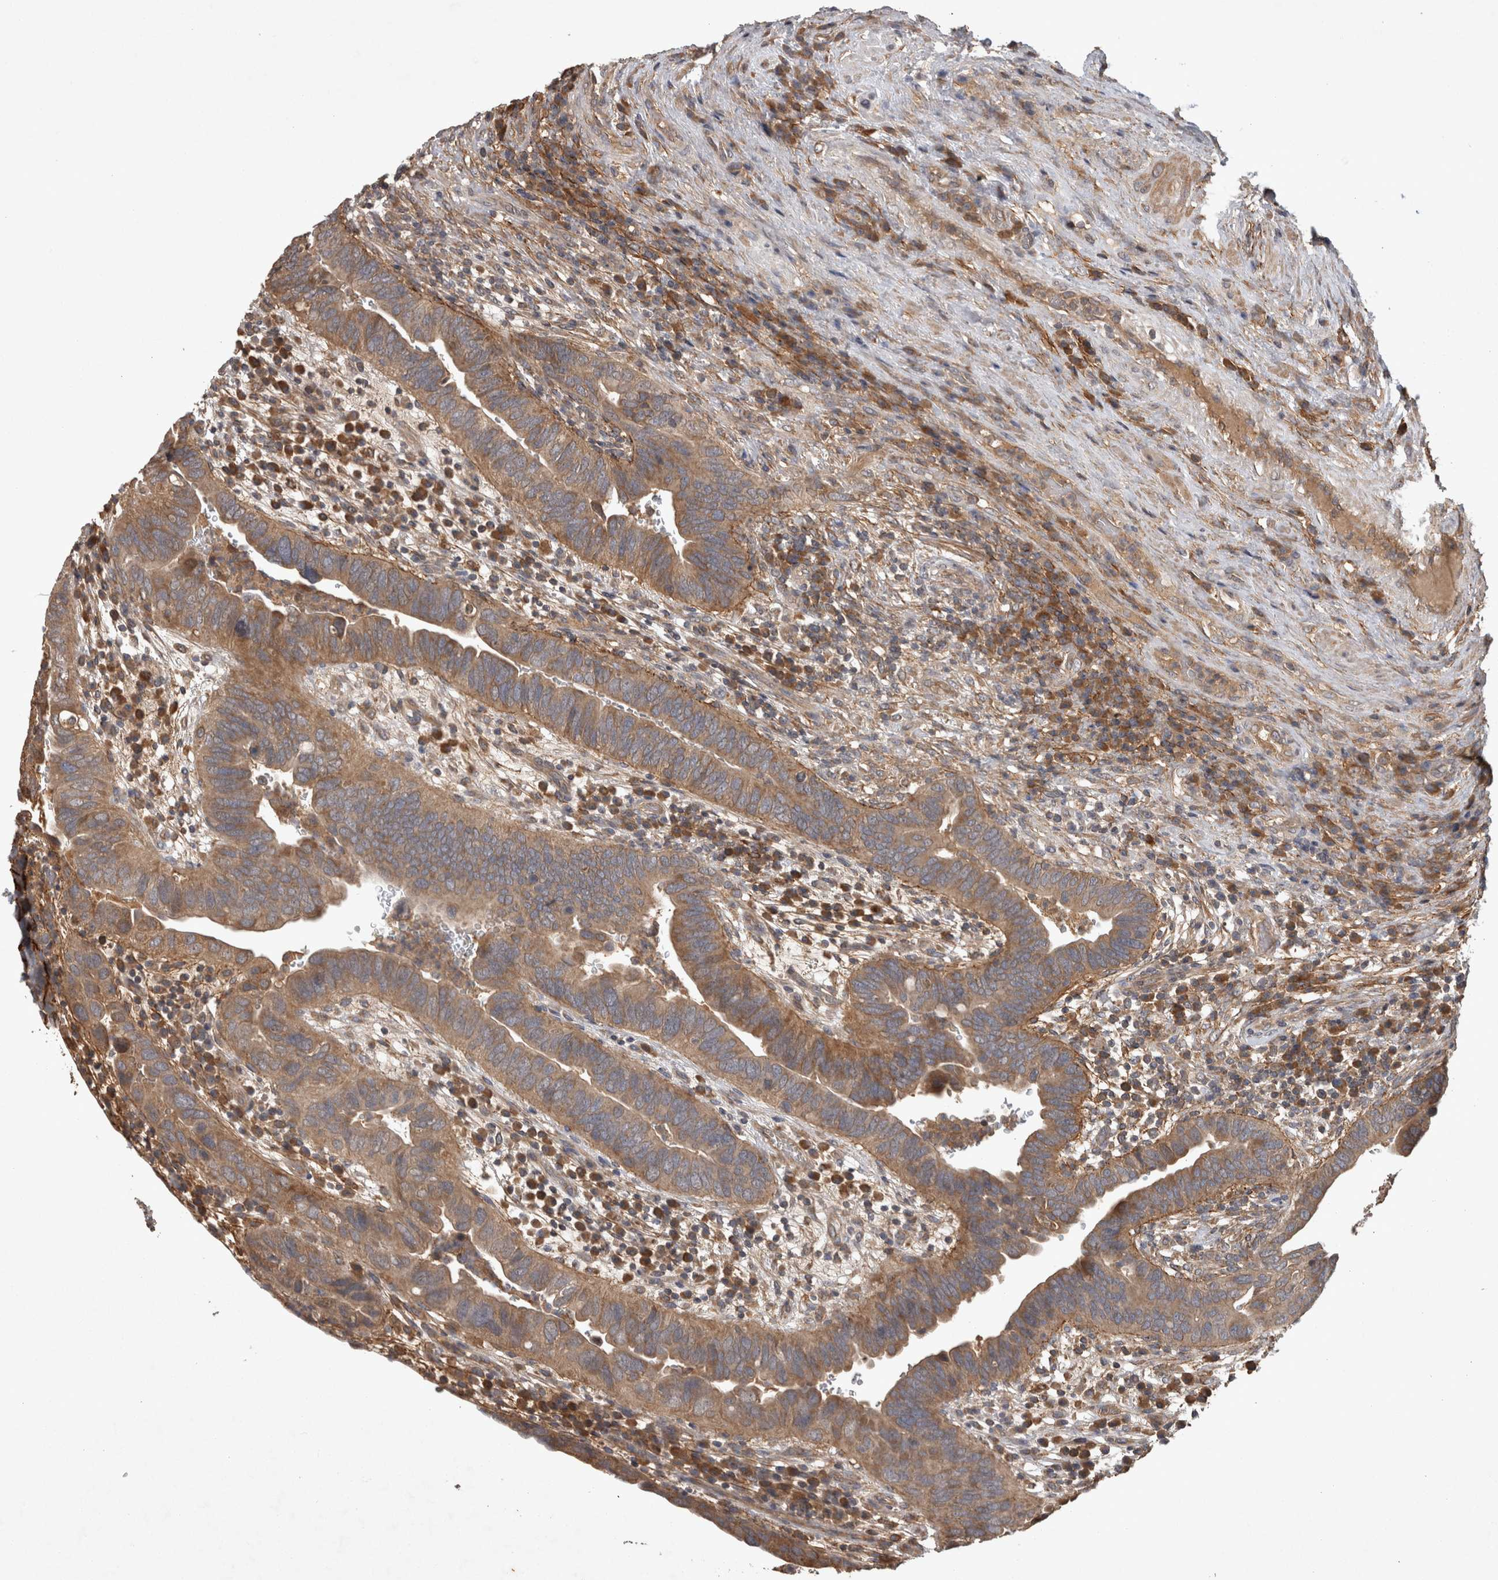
{"staining": {"intensity": "moderate", "quantity": ">75%", "location": "cytoplasmic/membranous"}, "tissue": "urothelial cancer", "cell_type": "Tumor cells", "image_type": "cancer", "snomed": [{"axis": "morphology", "description": "Urothelial carcinoma, High grade"}, {"axis": "topography", "description": "Urinary bladder"}], "caption": "A high-resolution micrograph shows immunohistochemistry staining of urothelial cancer, which reveals moderate cytoplasmic/membranous staining in approximately >75% of tumor cells. The staining is performed using DAB (3,3'-diaminobenzidine) brown chromogen to label protein expression. The nuclei are counter-stained blue using hematoxylin.", "gene": "TRMT61B", "patient": {"sex": "female", "age": 82}}